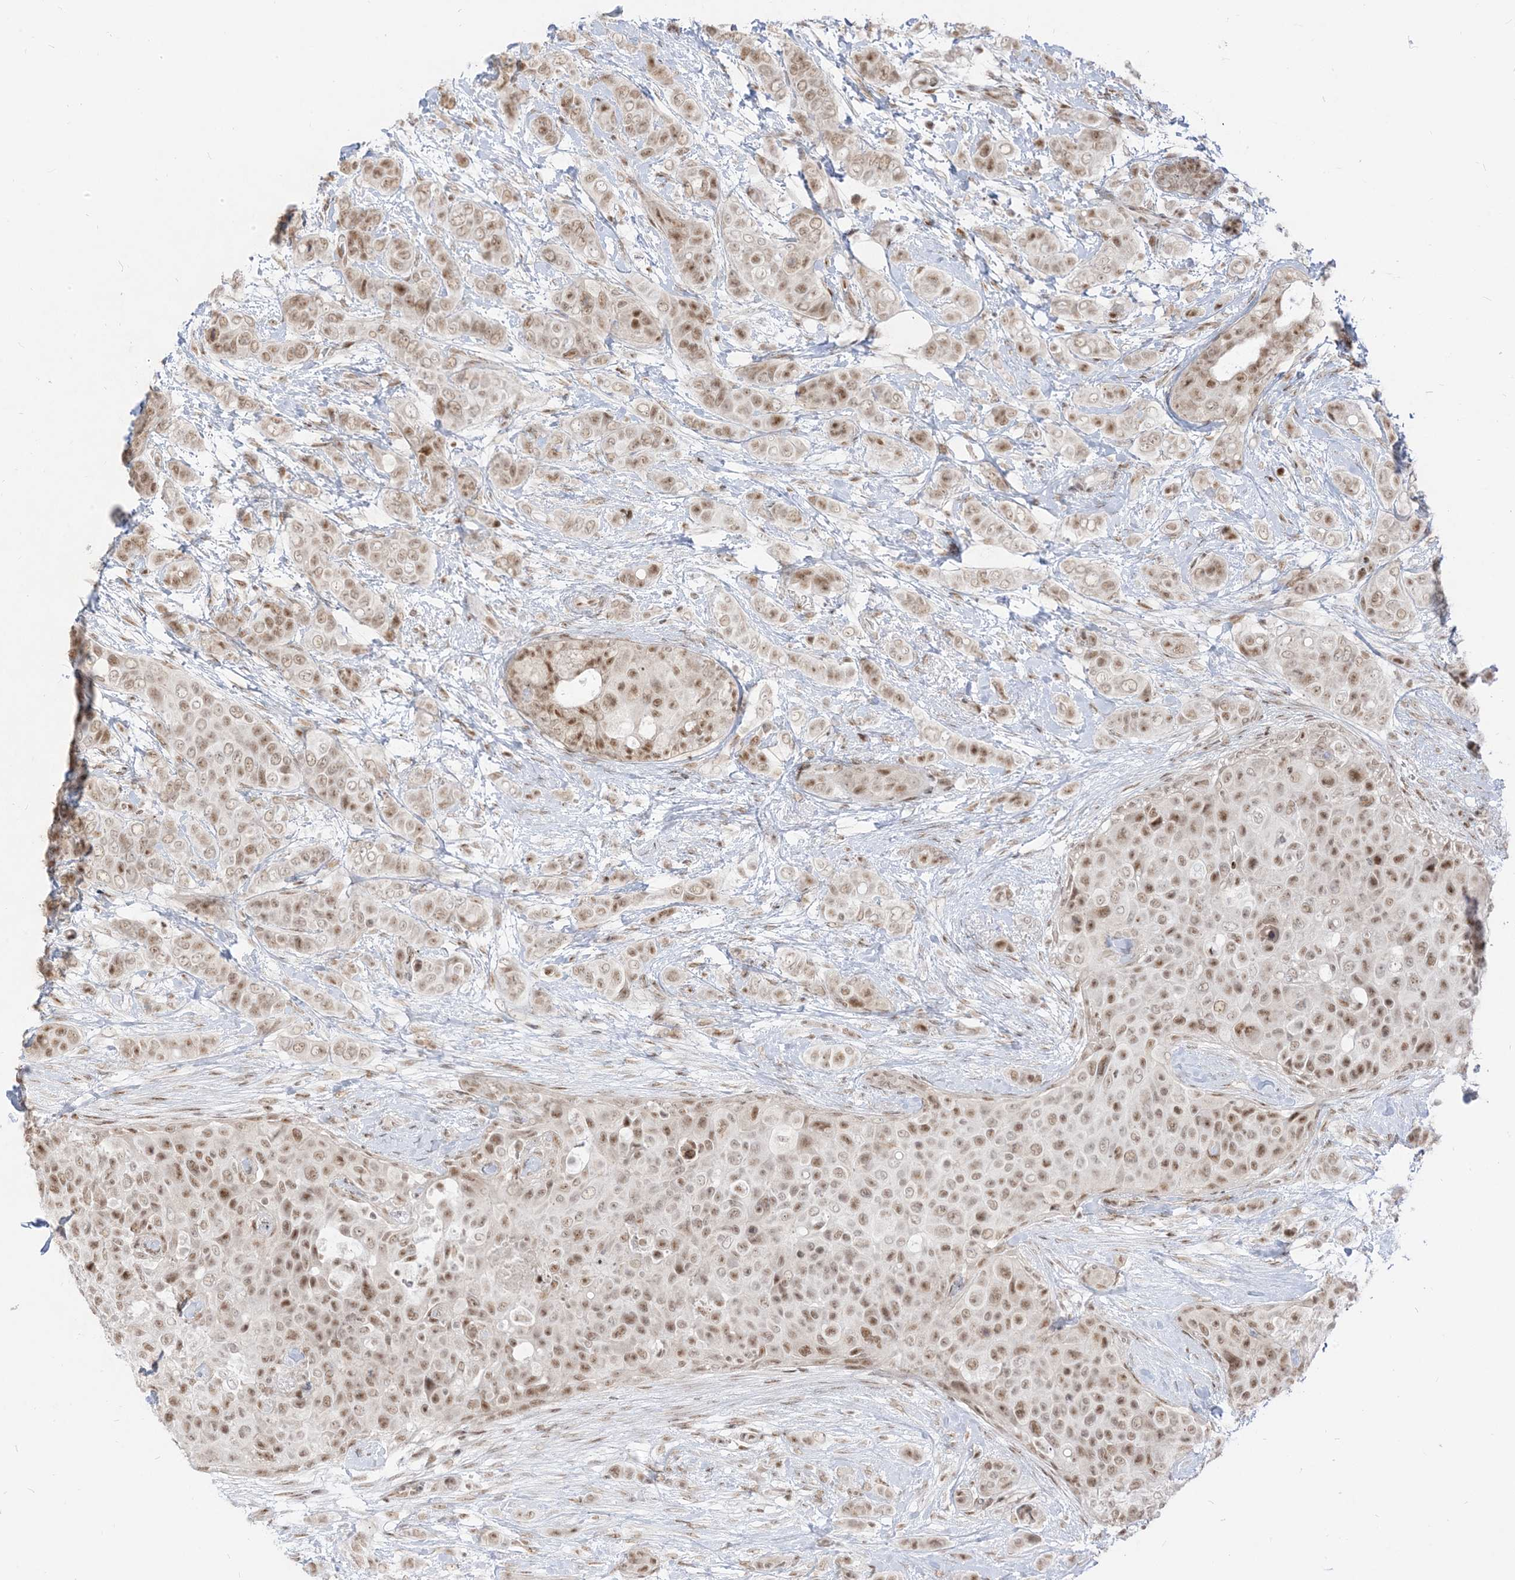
{"staining": {"intensity": "moderate", "quantity": ">75%", "location": "nuclear"}, "tissue": "breast cancer", "cell_type": "Tumor cells", "image_type": "cancer", "snomed": [{"axis": "morphology", "description": "Lobular carcinoma"}, {"axis": "topography", "description": "Breast"}], "caption": "High-power microscopy captured an IHC histopathology image of breast cancer (lobular carcinoma), revealing moderate nuclear expression in about >75% of tumor cells.", "gene": "ARGLU1", "patient": {"sex": "female", "age": 51}}